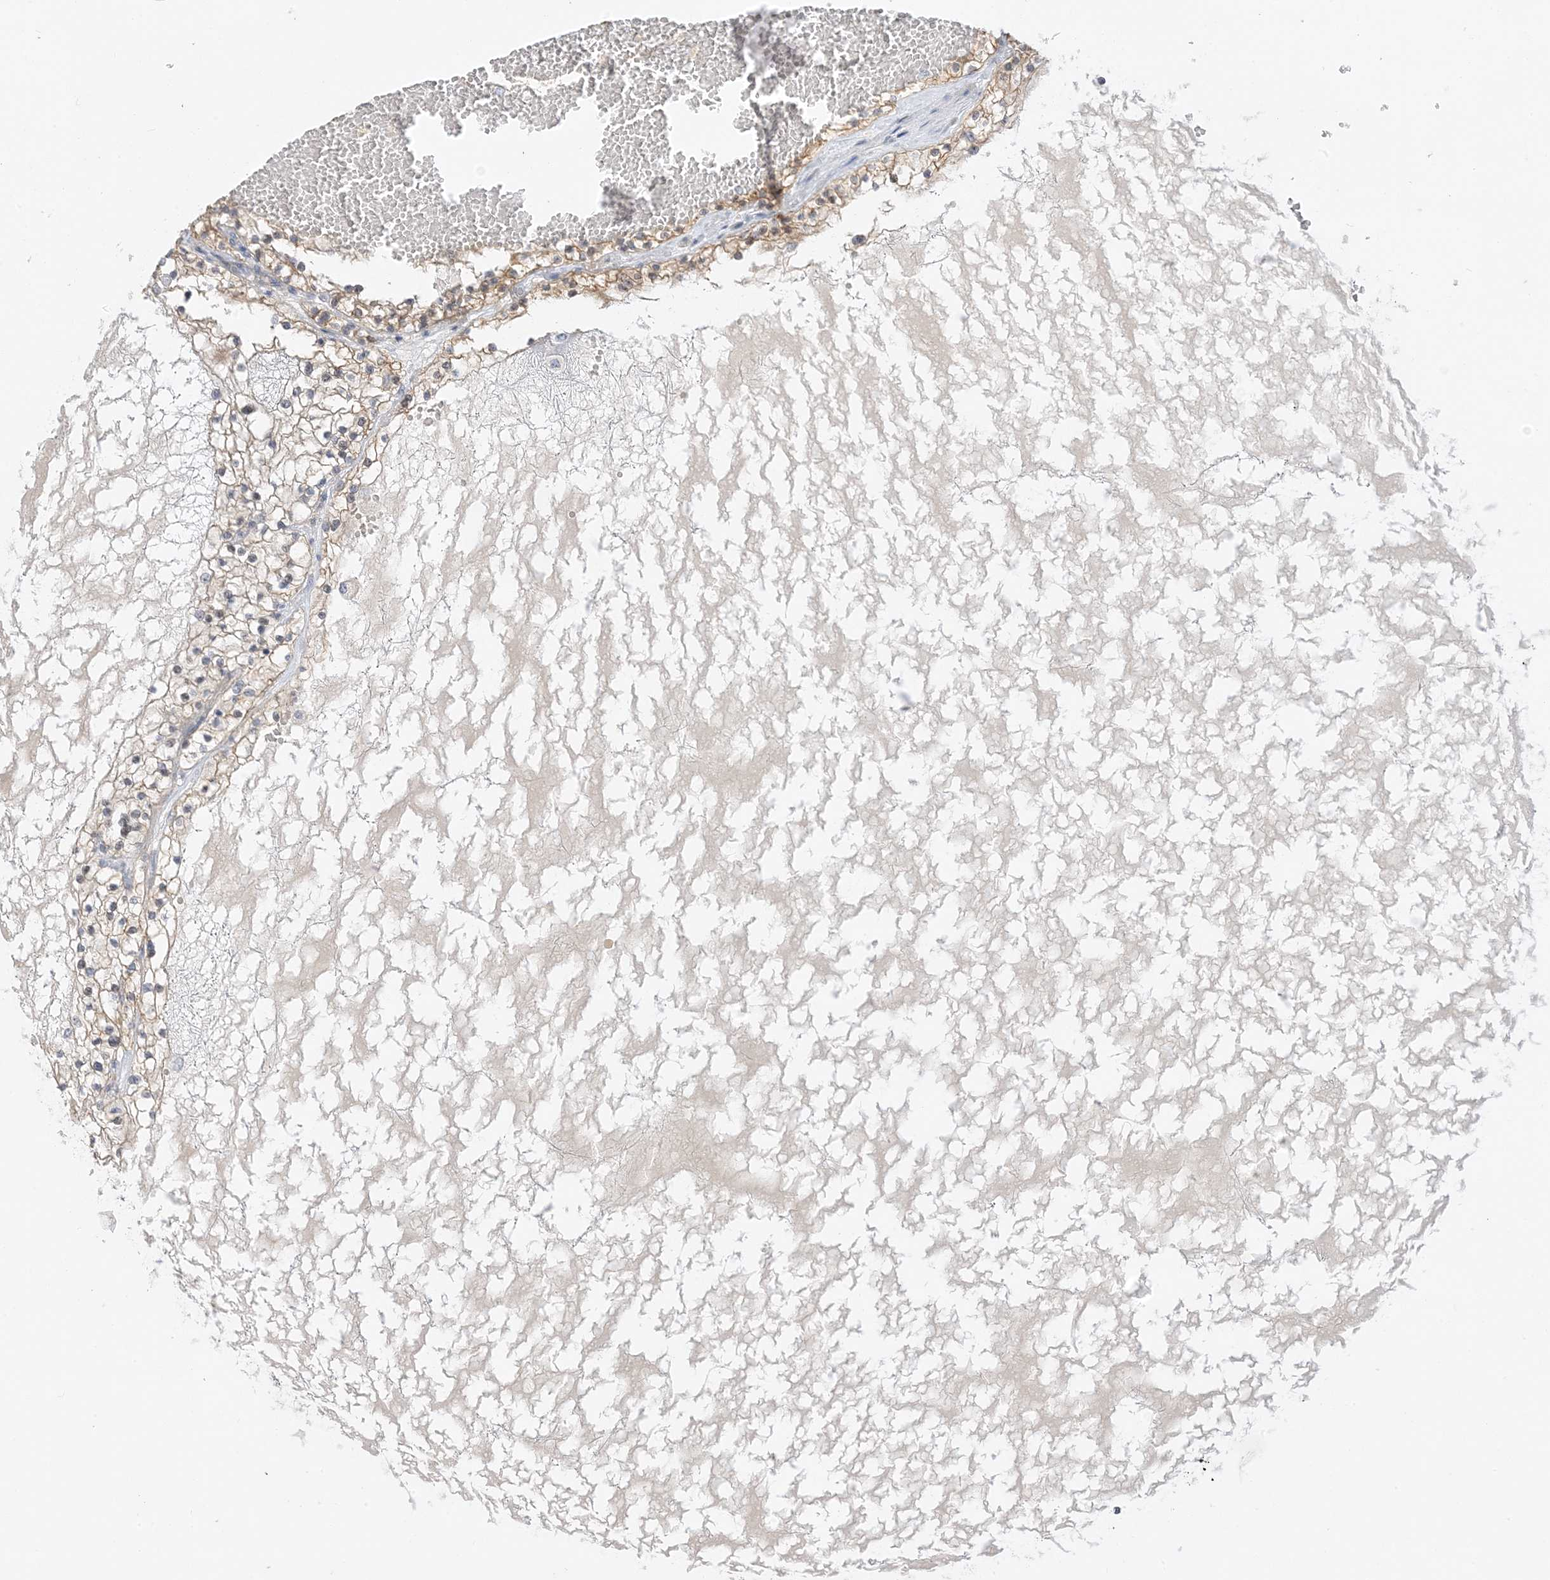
{"staining": {"intensity": "moderate", "quantity": ">75%", "location": "cytoplasmic/membranous"}, "tissue": "renal cancer", "cell_type": "Tumor cells", "image_type": "cancer", "snomed": [{"axis": "morphology", "description": "Normal tissue, NOS"}, {"axis": "morphology", "description": "Adenocarcinoma, NOS"}, {"axis": "topography", "description": "Kidney"}], "caption": "Immunohistochemical staining of human adenocarcinoma (renal) demonstrates medium levels of moderate cytoplasmic/membranous protein staining in about >75% of tumor cells.", "gene": "IL36B", "patient": {"sex": "male", "age": 68}}